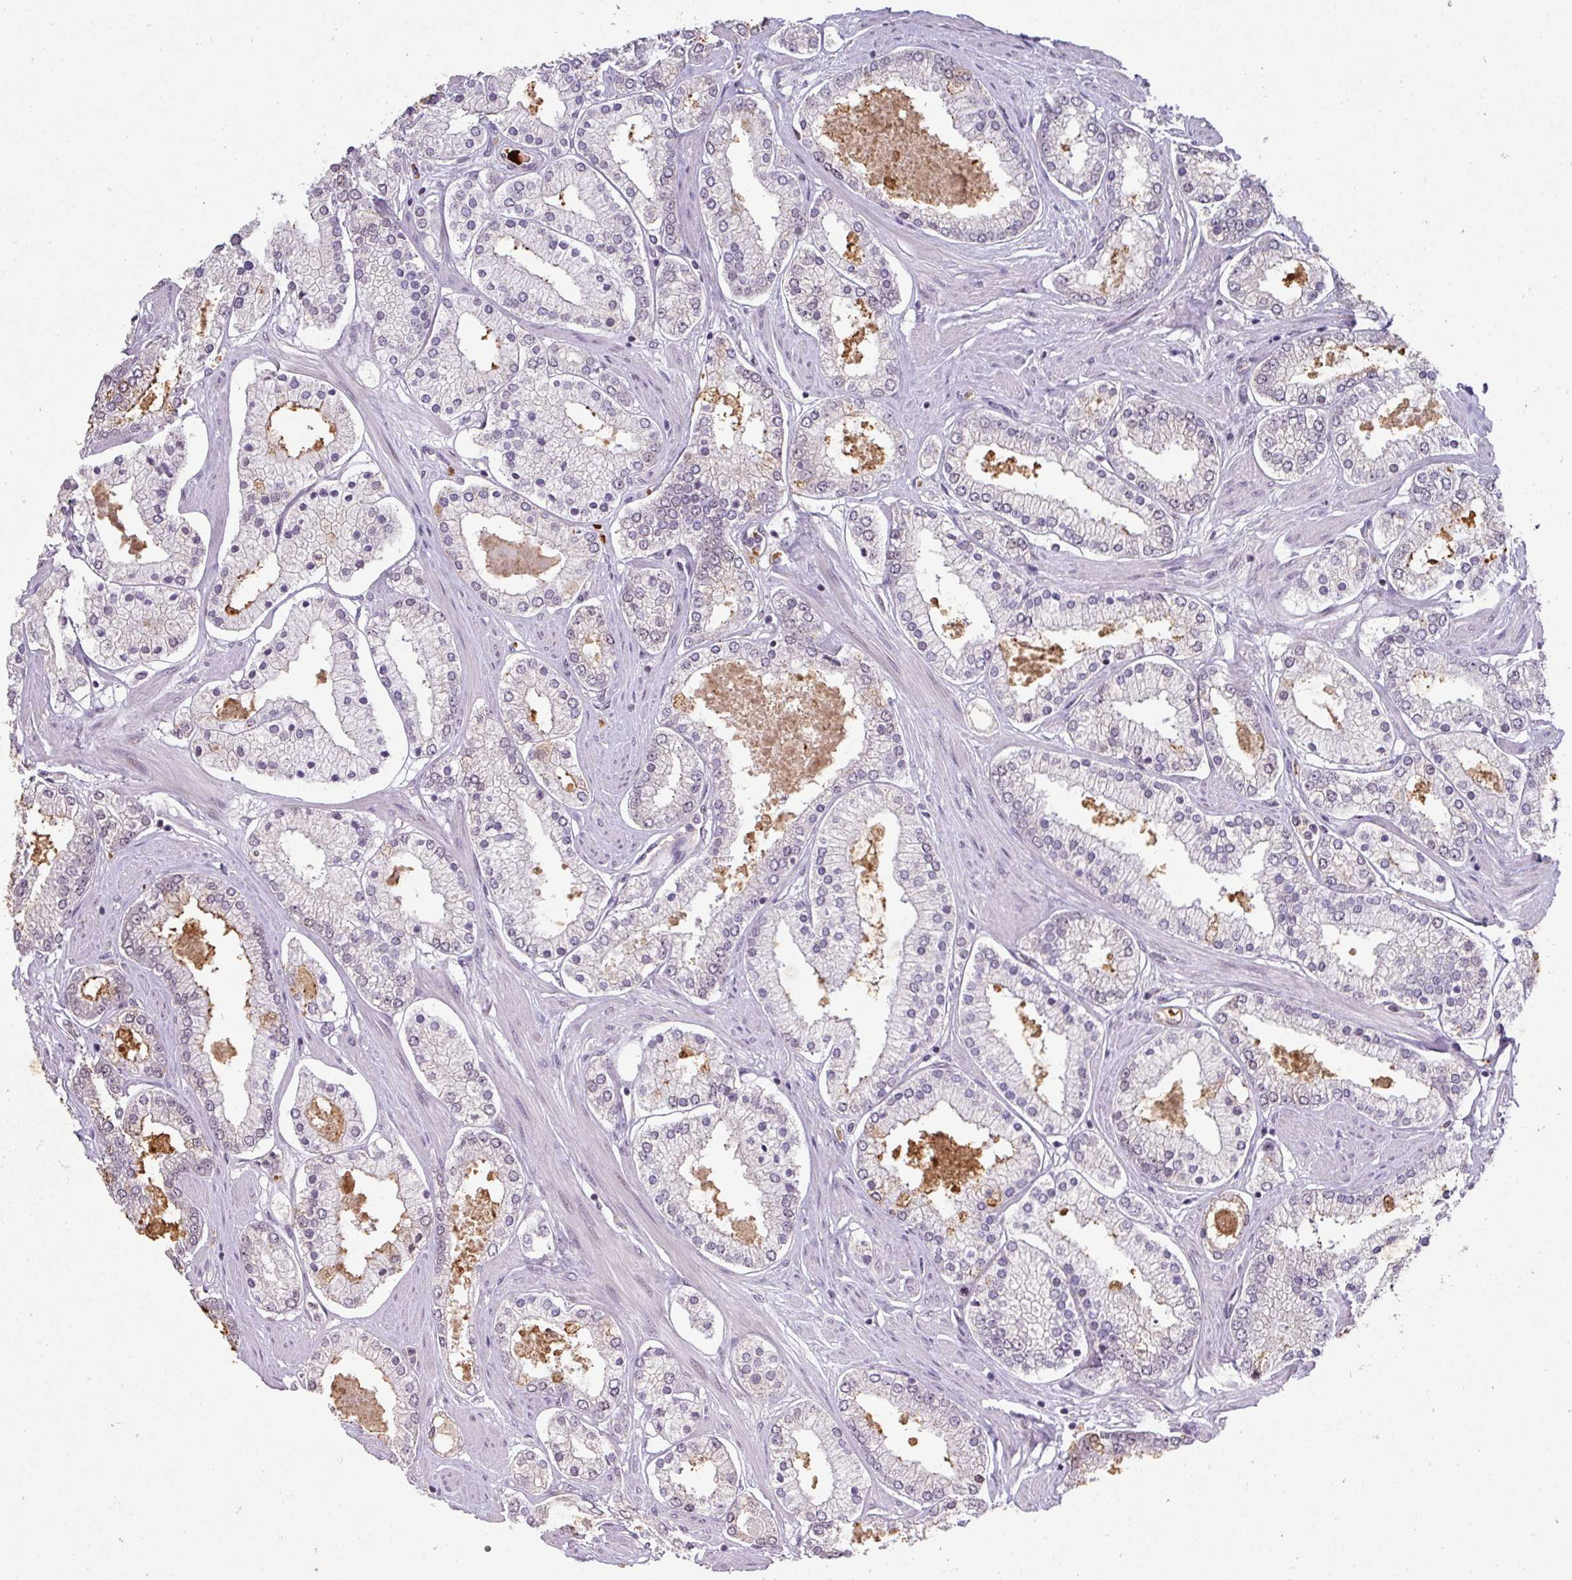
{"staining": {"intensity": "negative", "quantity": "none", "location": "none"}, "tissue": "prostate cancer", "cell_type": "Tumor cells", "image_type": "cancer", "snomed": [{"axis": "morphology", "description": "Adenocarcinoma, Low grade"}, {"axis": "topography", "description": "Prostate"}], "caption": "This is an immunohistochemistry photomicrograph of low-grade adenocarcinoma (prostate). There is no positivity in tumor cells.", "gene": "NEIL1", "patient": {"sex": "male", "age": 42}}